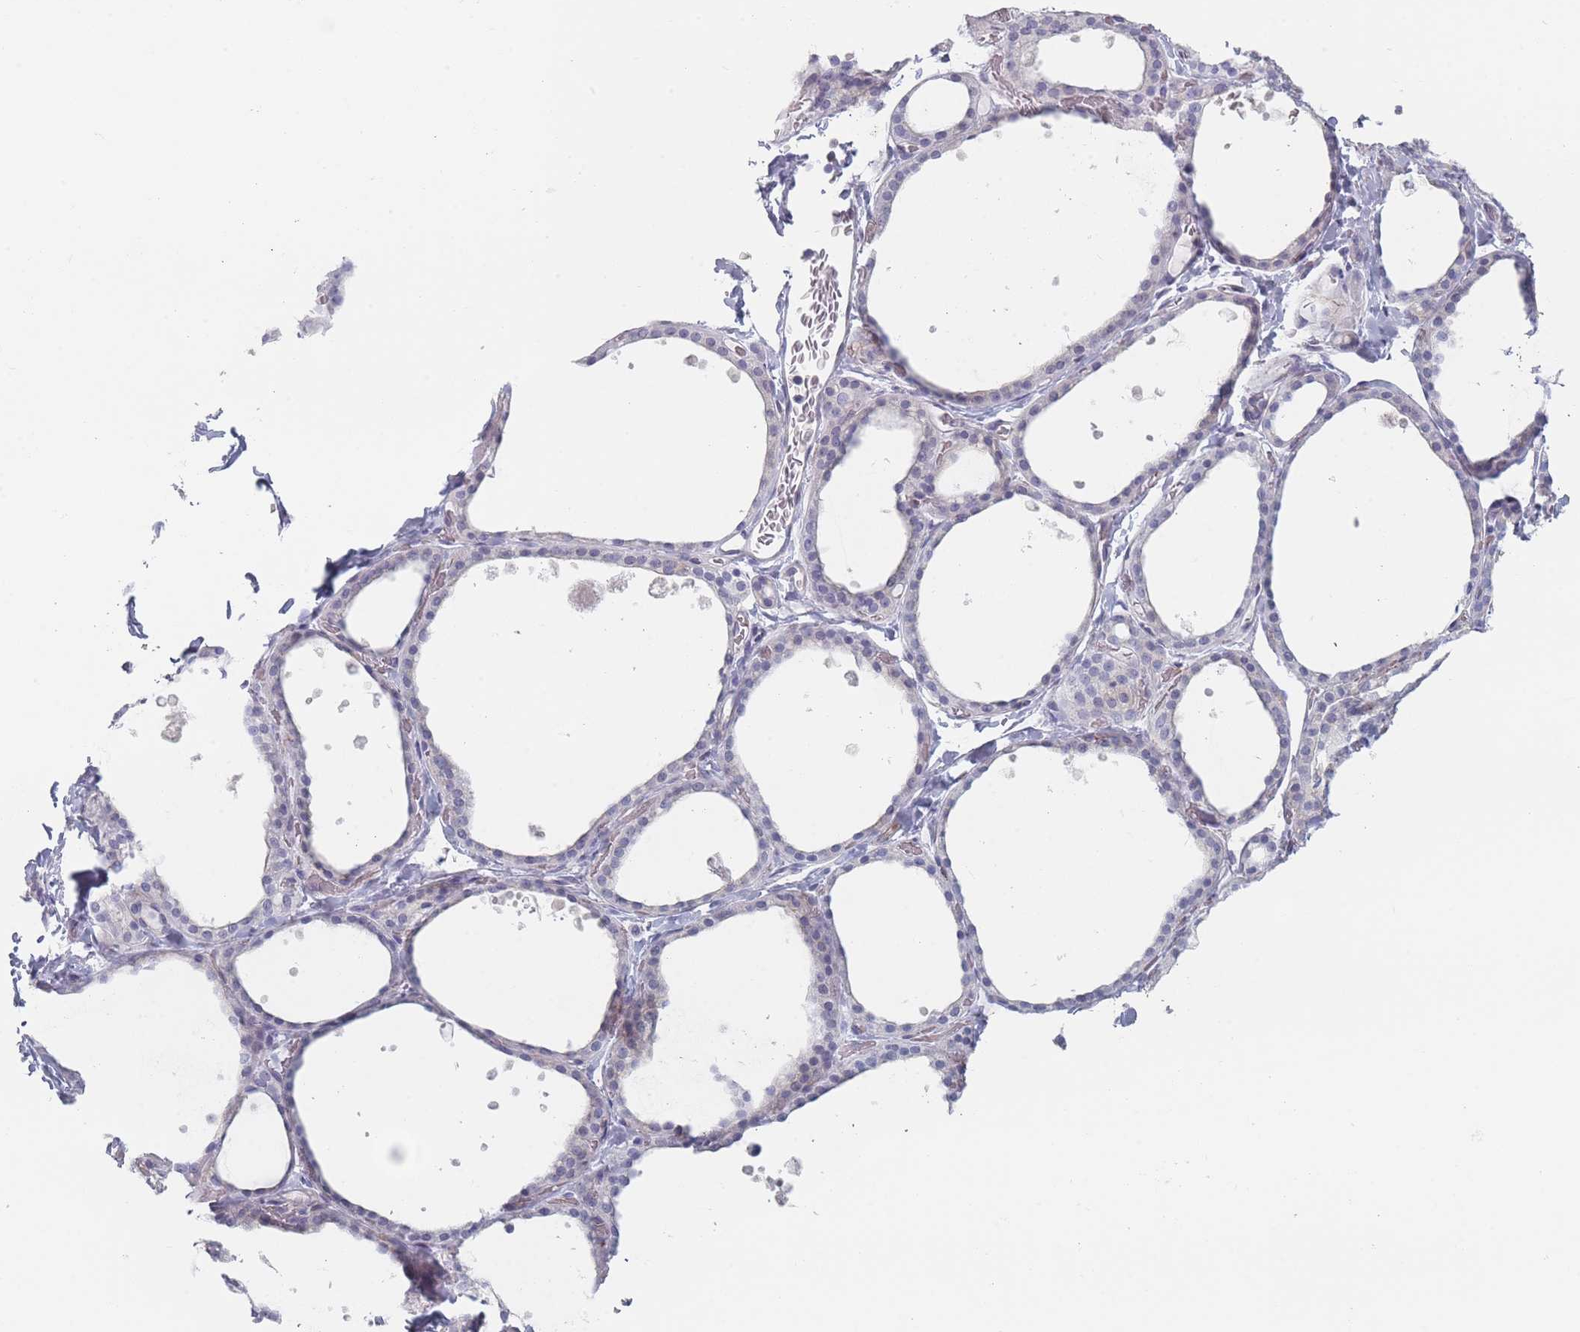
{"staining": {"intensity": "weak", "quantity": "<25%", "location": "cytoplasmic/membranous"}, "tissue": "thyroid gland", "cell_type": "Glandular cells", "image_type": "normal", "snomed": [{"axis": "morphology", "description": "Normal tissue, NOS"}, {"axis": "topography", "description": "Thyroid gland"}], "caption": "A high-resolution micrograph shows immunohistochemistry staining of unremarkable thyroid gland, which reveals no significant positivity in glandular cells.", "gene": "RNF4", "patient": {"sex": "female", "age": 44}}